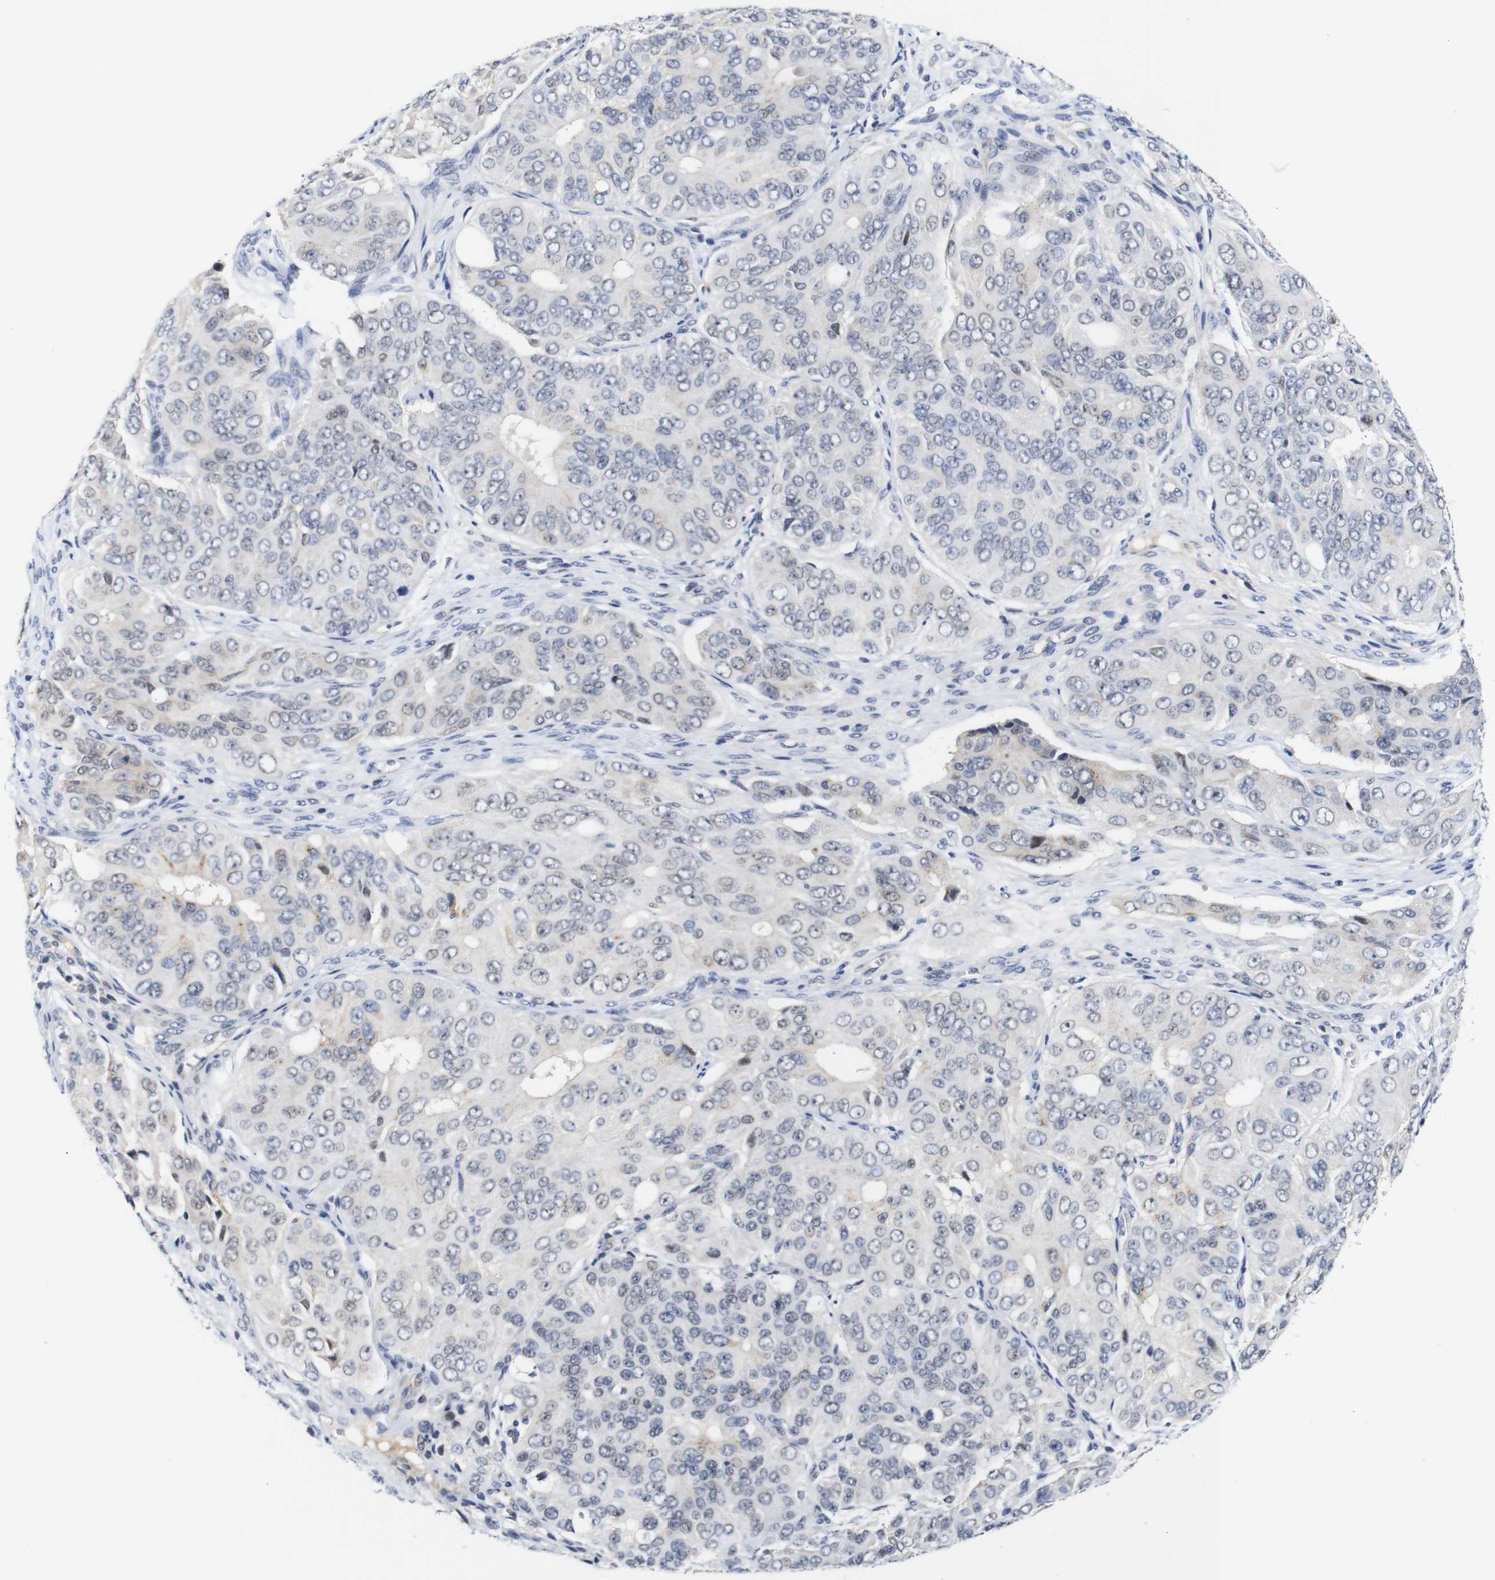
{"staining": {"intensity": "negative", "quantity": "none", "location": "none"}, "tissue": "ovarian cancer", "cell_type": "Tumor cells", "image_type": "cancer", "snomed": [{"axis": "morphology", "description": "Carcinoma, endometroid"}, {"axis": "topography", "description": "Ovary"}], "caption": "Human ovarian cancer stained for a protein using IHC displays no expression in tumor cells.", "gene": "FURIN", "patient": {"sex": "female", "age": 51}}